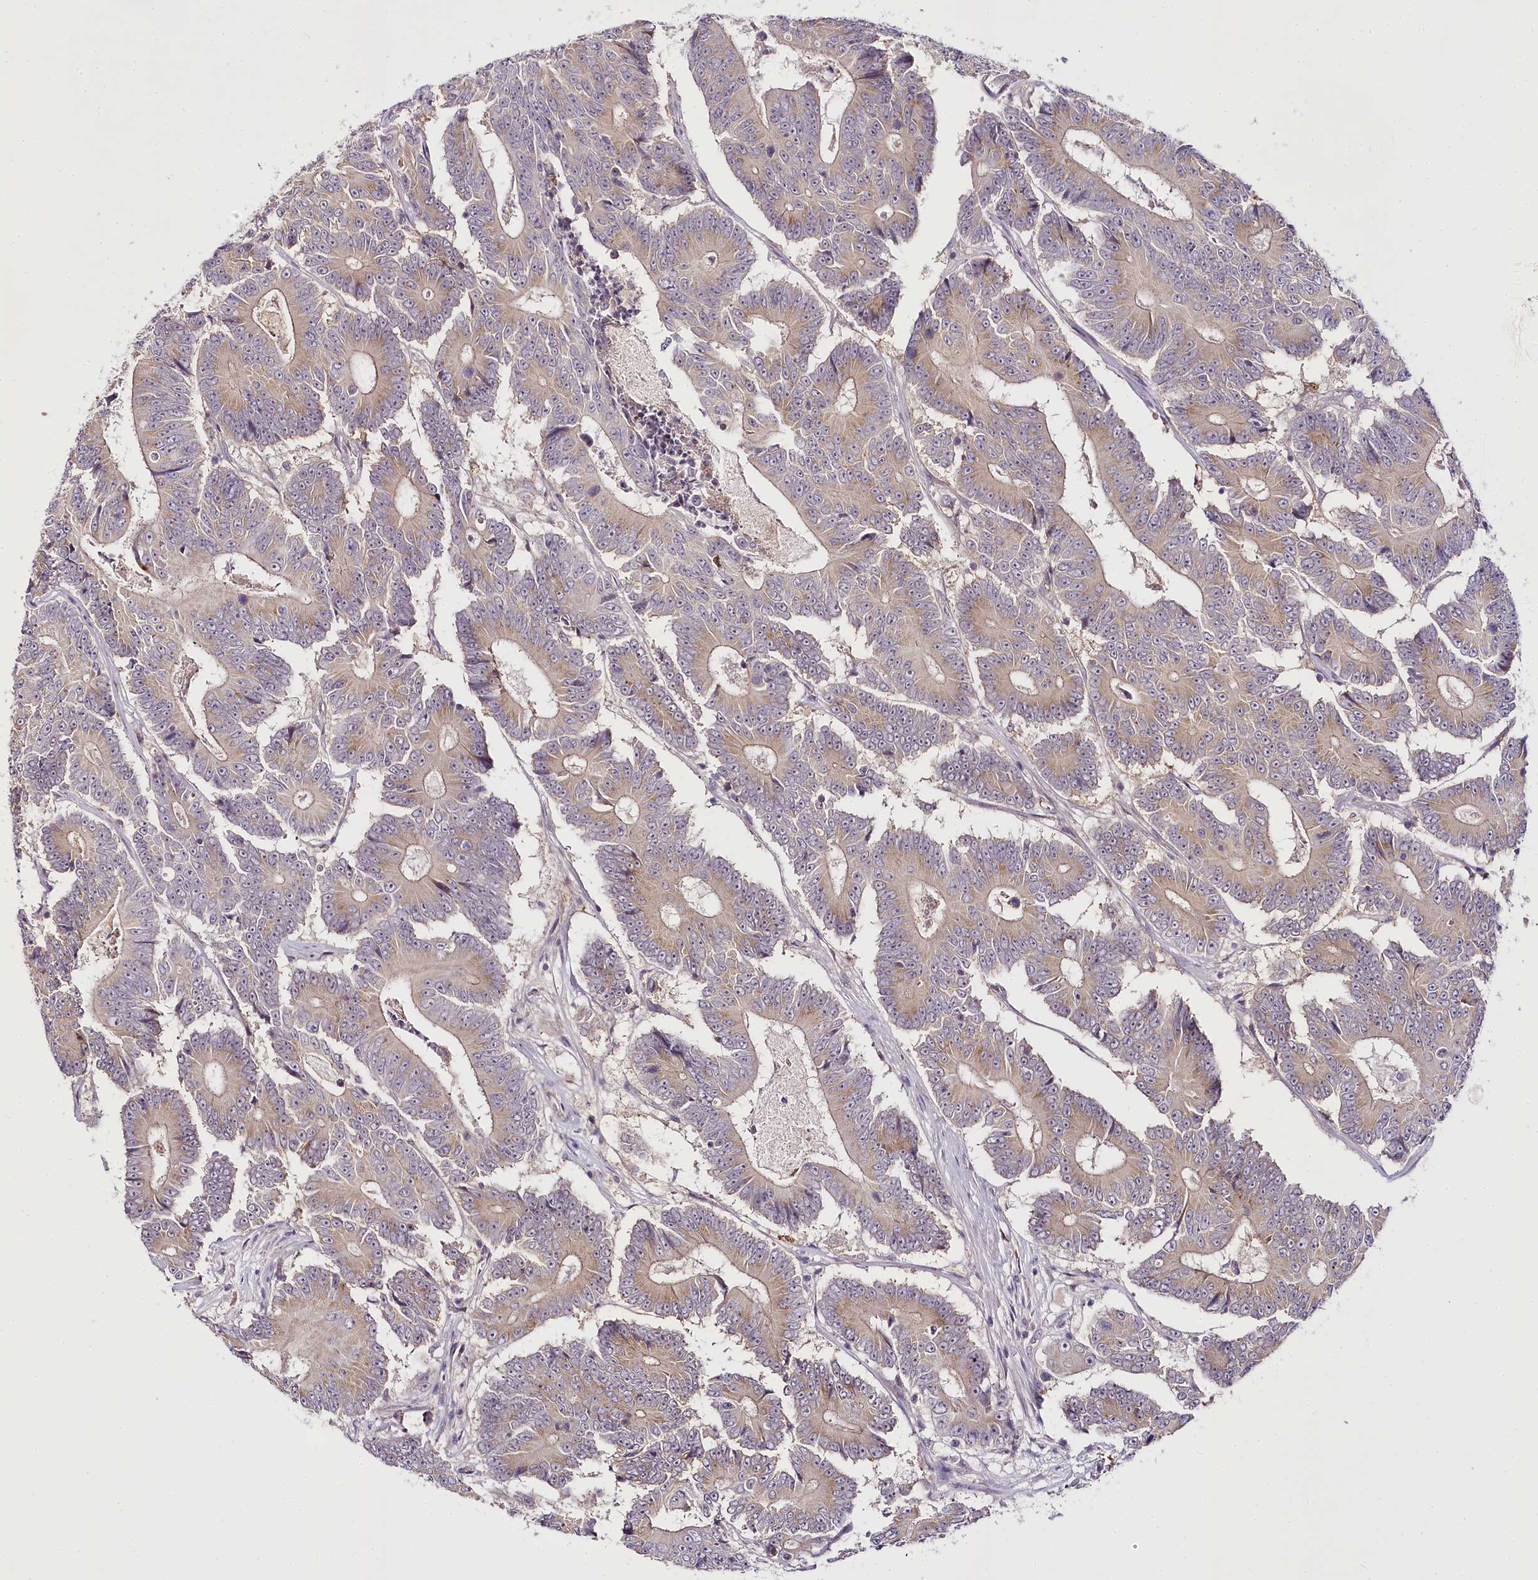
{"staining": {"intensity": "weak", "quantity": ">75%", "location": "cytoplasmic/membranous"}, "tissue": "colorectal cancer", "cell_type": "Tumor cells", "image_type": "cancer", "snomed": [{"axis": "morphology", "description": "Adenocarcinoma, NOS"}, {"axis": "topography", "description": "Colon"}], "caption": "The immunohistochemical stain labels weak cytoplasmic/membranous staining in tumor cells of colorectal cancer (adenocarcinoma) tissue.", "gene": "VWA5A", "patient": {"sex": "male", "age": 83}}